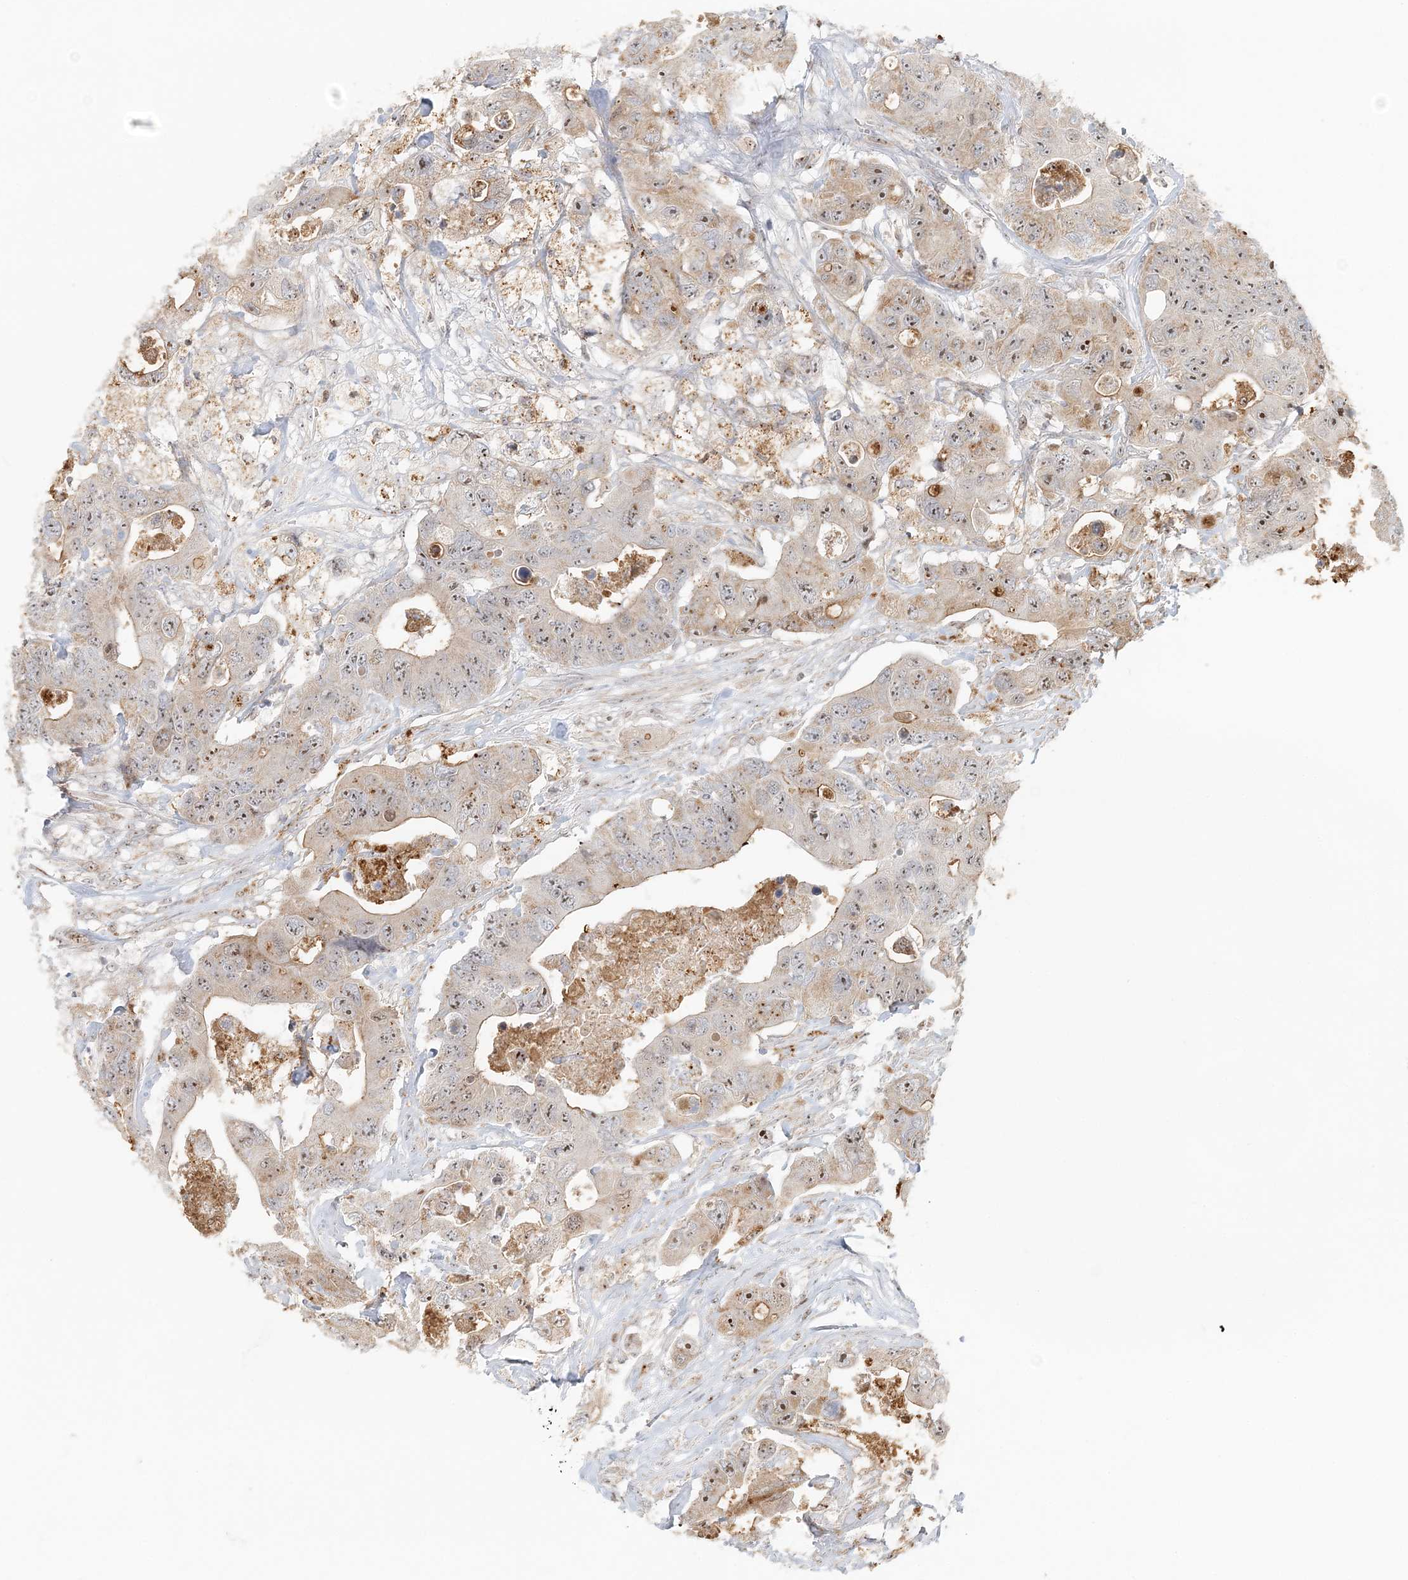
{"staining": {"intensity": "moderate", "quantity": ">75%", "location": "cytoplasmic/membranous,nuclear"}, "tissue": "colorectal cancer", "cell_type": "Tumor cells", "image_type": "cancer", "snomed": [{"axis": "morphology", "description": "Adenocarcinoma, NOS"}, {"axis": "topography", "description": "Colon"}], "caption": "Immunohistochemistry (IHC) (DAB (3,3'-diaminobenzidine)) staining of human colorectal cancer reveals moderate cytoplasmic/membranous and nuclear protein positivity in approximately >75% of tumor cells. (Brightfield microscopy of DAB IHC at high magnification).", "gene": "UBE2F", "patient": {"sex": "female", "age": 46}}